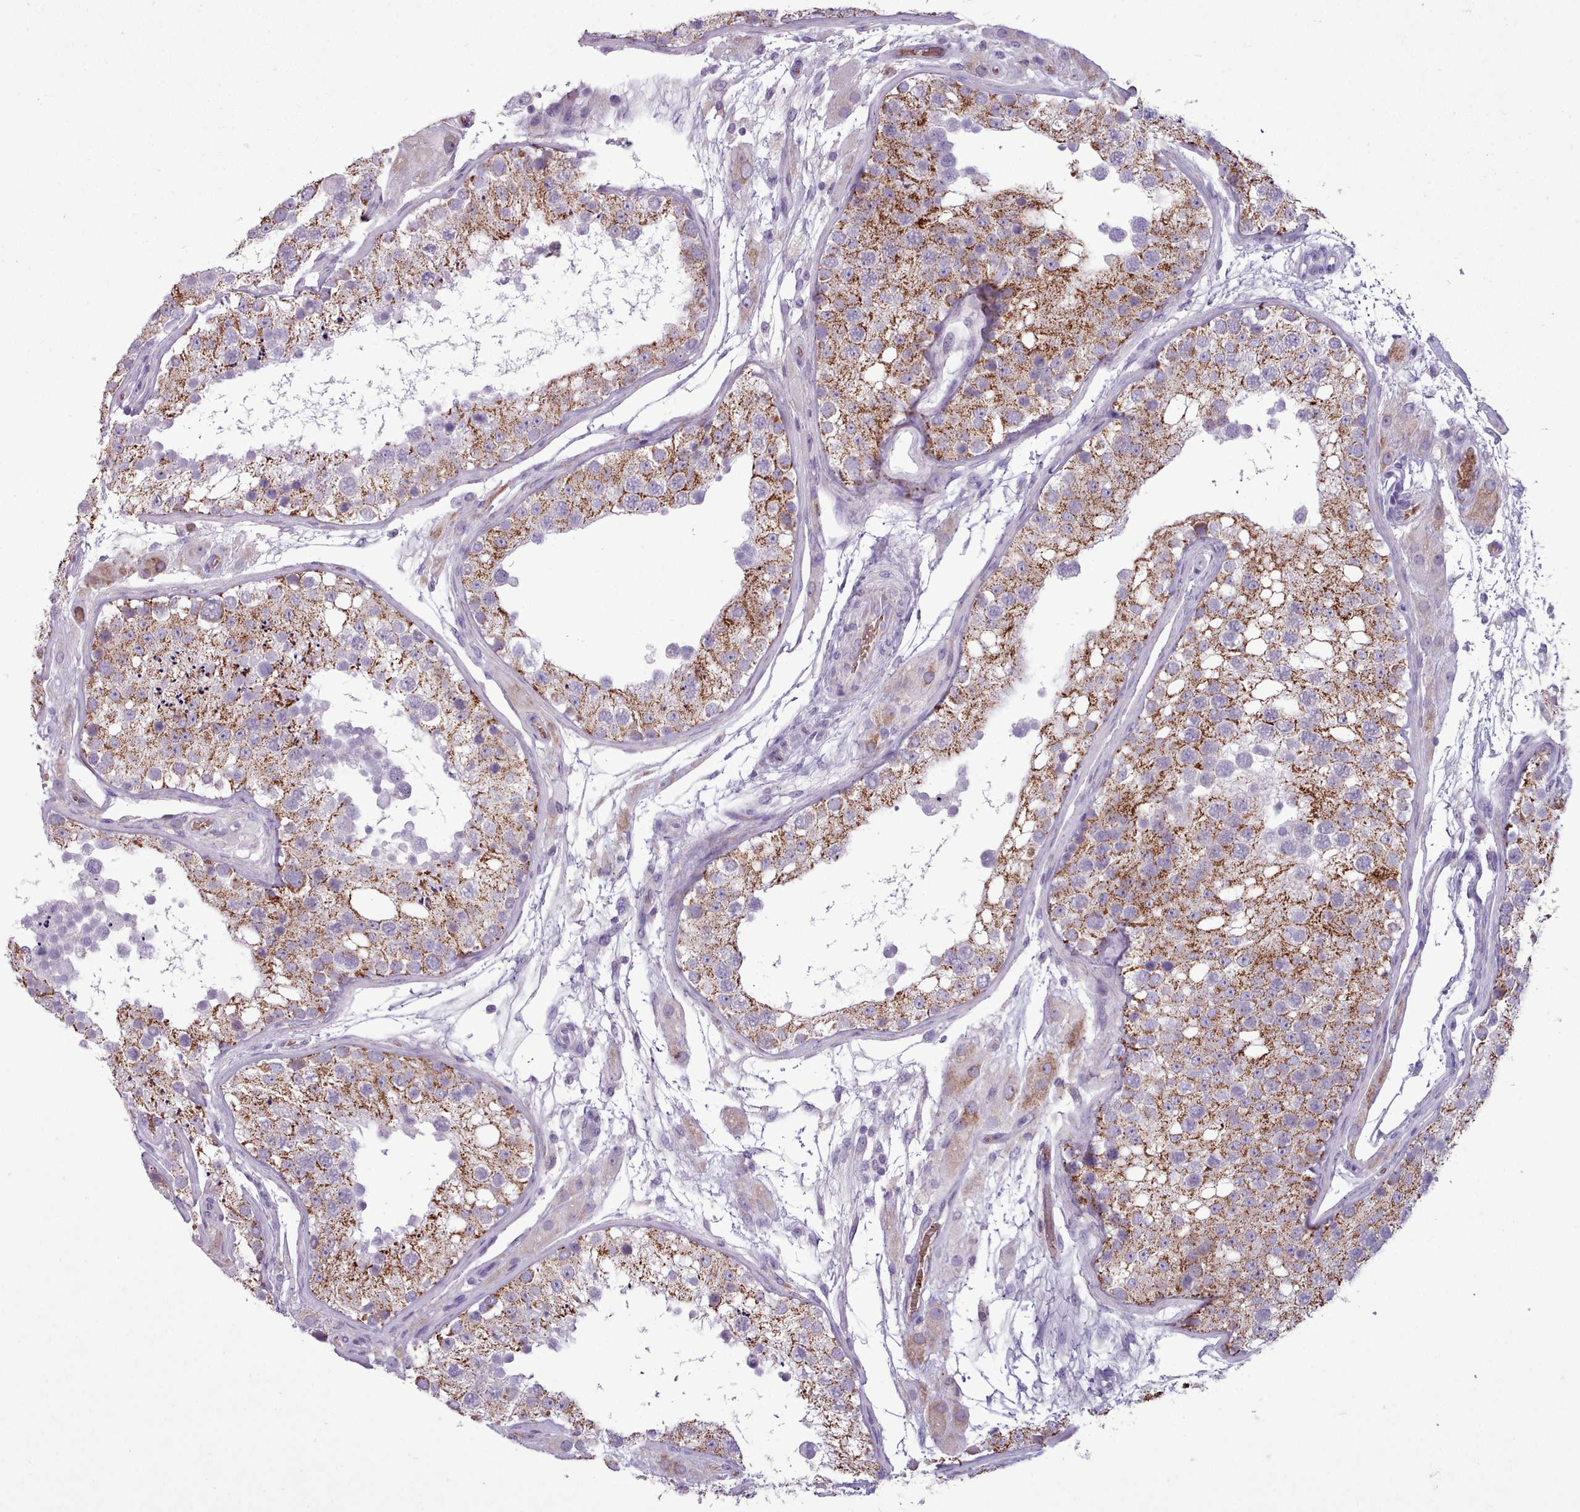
{"staining": {"intensity": "moderate", "quantity": "25%-75%", "location": "cytoplasmic/membranous"}, "tissue": "testis", "cell_type": "Cells in seminiferous ducts", "image_type": "normal", "snomed": [{"axis": "morphology", "description": "Normal tissue, NOS"}, {"axis": "topography", "description": "Testis"}], "caption": "Protein analysis of unremarkable testis demonstrates moderate cytoplasmic/membranous expression in about 25%-75% of cells in seminiferous ducts.", "gene": "AK4P3", "patient": {"sex": "male", "age": 26}}